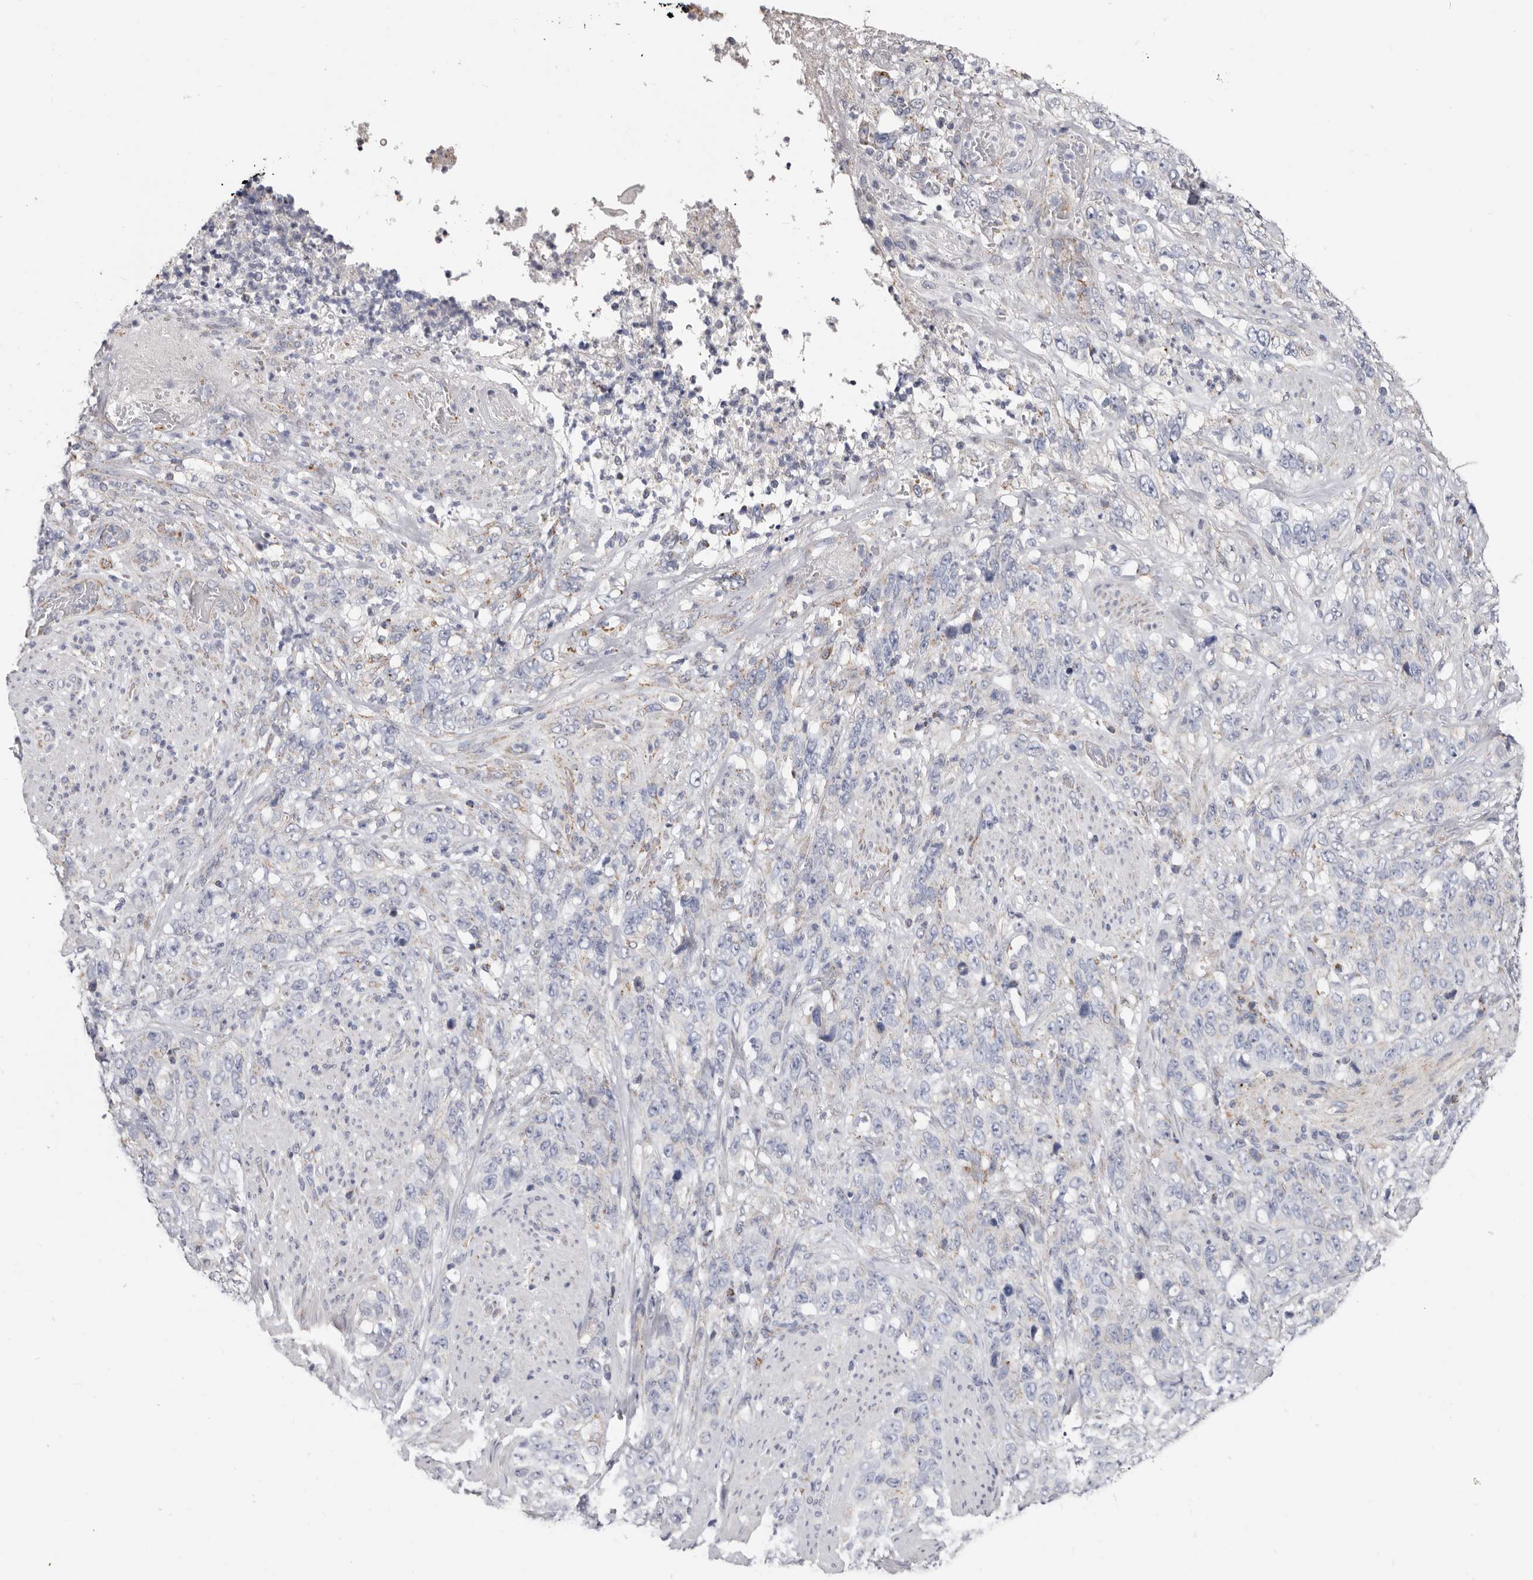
{"staining": {"intensity": "negative", "quantity": "none", "location": "none"}, "tissue": "stomach cancer", "cell_type": "Tumor cells", "image_type": "cancer", "snomed": [{"axis": "morphology", "description": "Adenocarcinoma, NOS"}, {"axis": "topography", "description": "Stomach"}], "caption": "Tumor cells show no significant protein positivity in adenocarcinoma (stomach).", "gene": "RSPO2", "patient": {"sex": "male", "age": 48}}